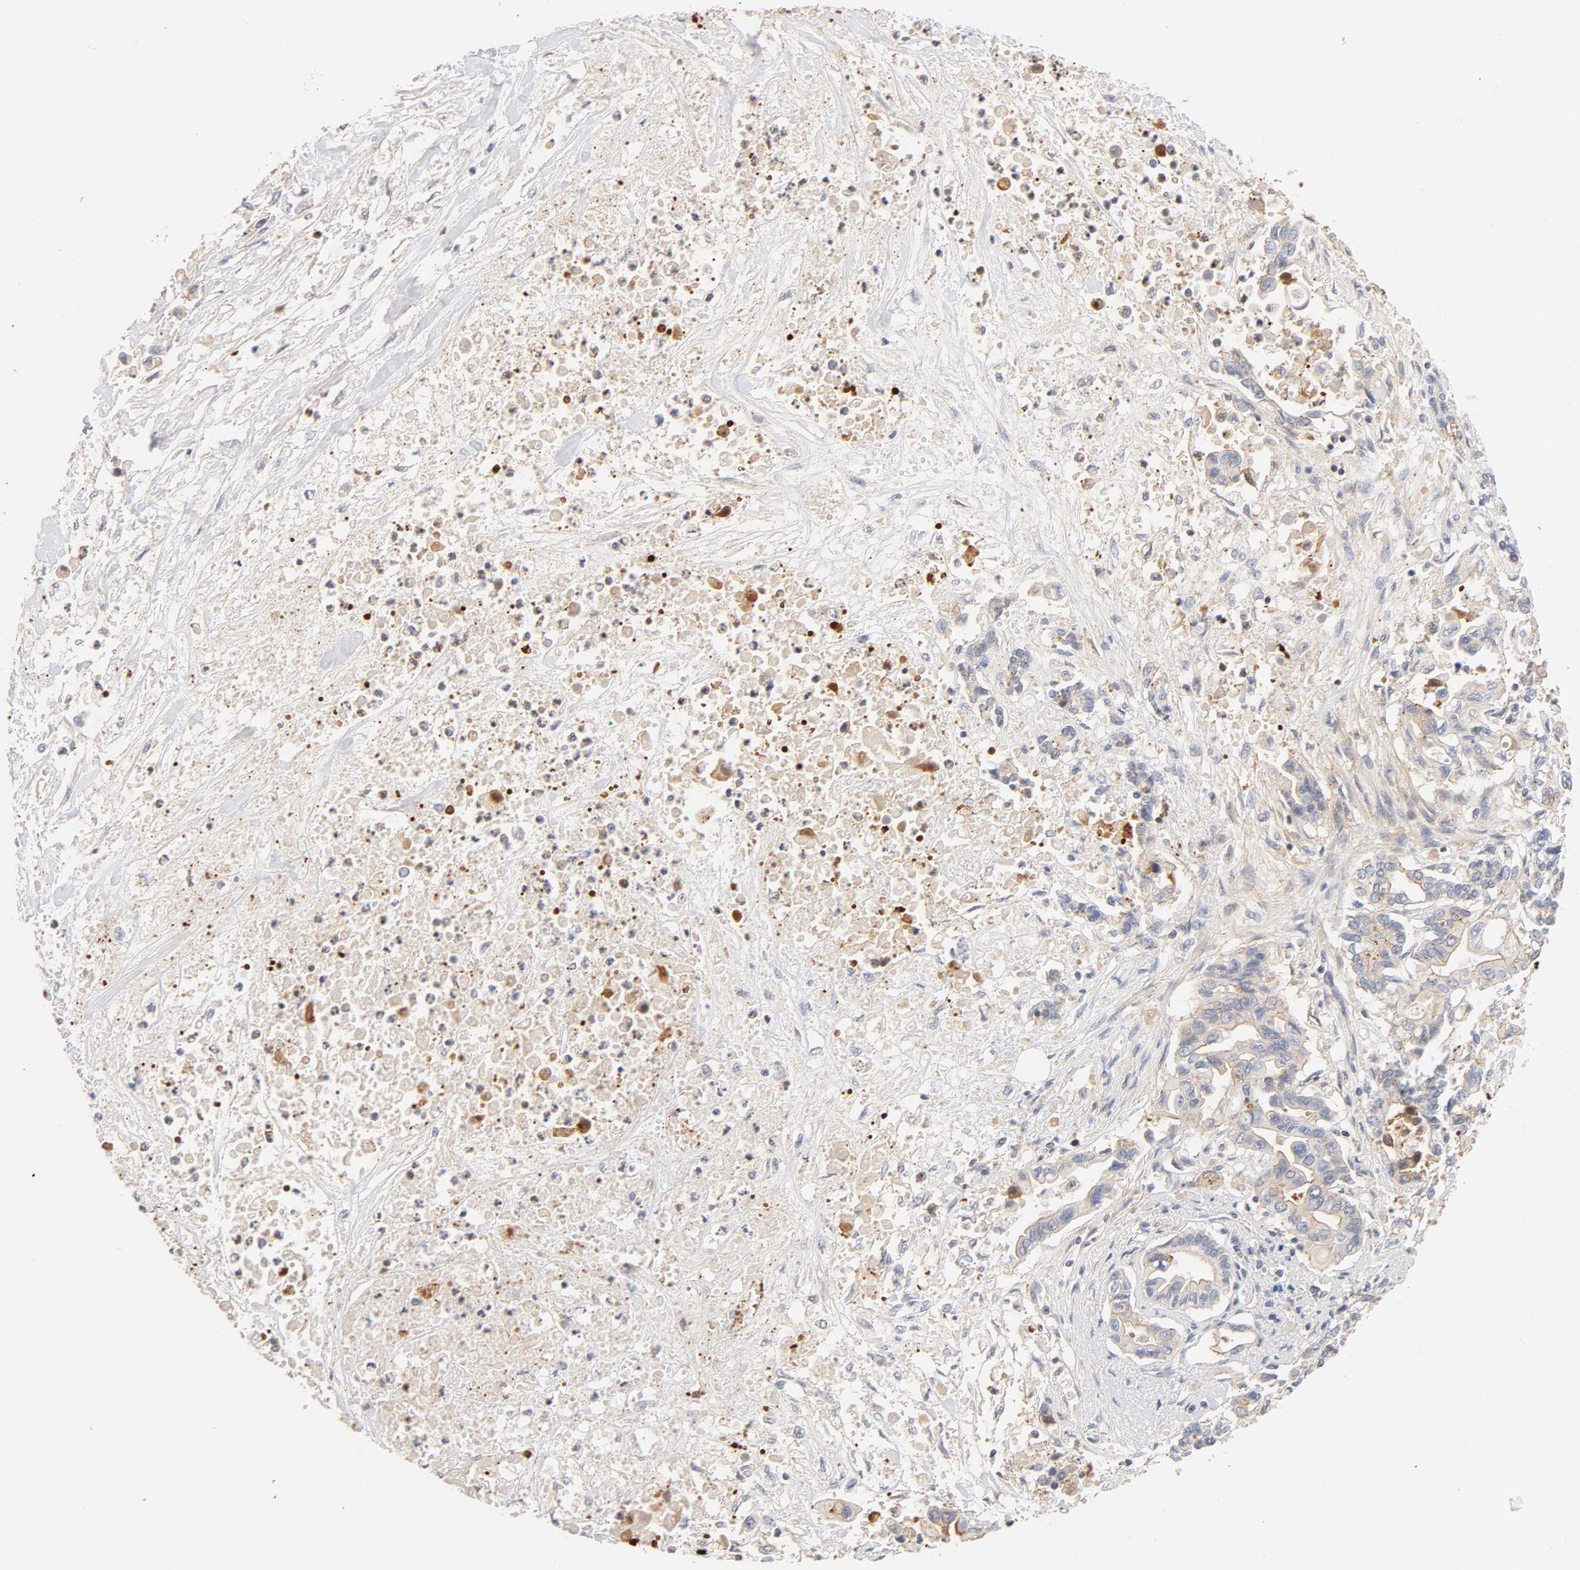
{"staining": {"intensity": "weak", "quantity": ">75%", "location": "cytoplasmic/membranous"}, "tissue": "pancreatic cancer", "cell_type": "Tumor cells", "image_type": "cancer", "snomed": [{"axis": "morphology", "description": "Adenocarcinoma, NOS"}, {"axis": "topography", "description": "Pancreas"}], "caption": "This micrograph displays adenocarcinoma (pancreatic) stained with IHC to label a protein in brown. The cytoplasmic/membranous of tumor cells show weak positivity for the protein. Nuclei are counter-stained blue.", "gene": "STRN3", "patient": {"sex": "female", "age": 57}}